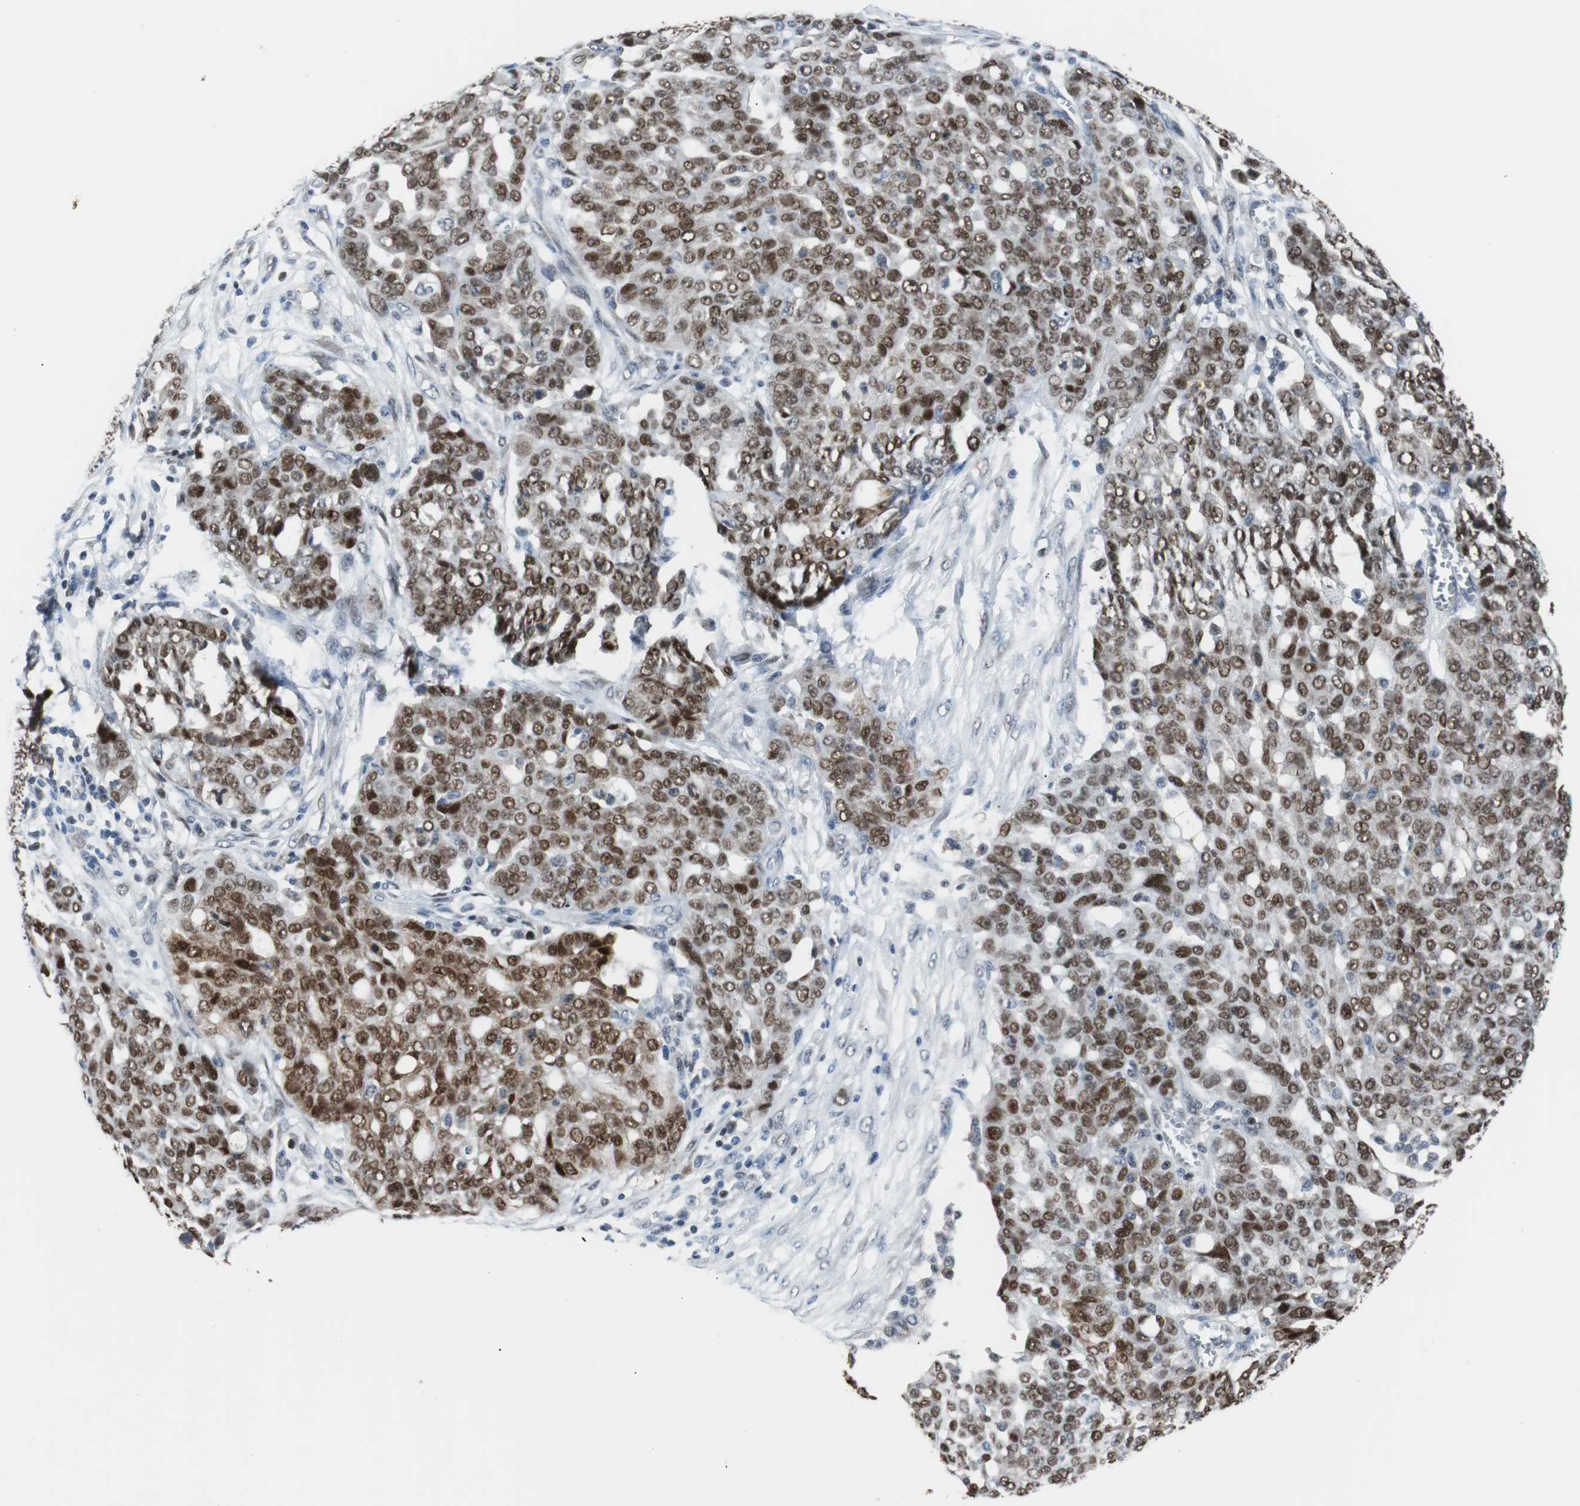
{"staining": {"intensity": "moderate", "quantity": ">75%", "location": "nuclear"}, "tissue": "ovarian cancer", "cell_type": "Tumor cells", "image_type": "cancer", "snomed": [{"axis": "morphology", "description": "Cystadenocarcinoma, serous, NOS"}, {"axis": "topography", "description": "Soft tissue"}, {"axis": "topography", "description": "Ovary"}], "caption": "Ovarian serous cystadenocarcinoma was stained to show a protein in brown. There is medium levels of moderate nuclear expression in about >75% of tumor cells.", "gene": "USP28", "patient": {"sex": "female", "age": 57}}